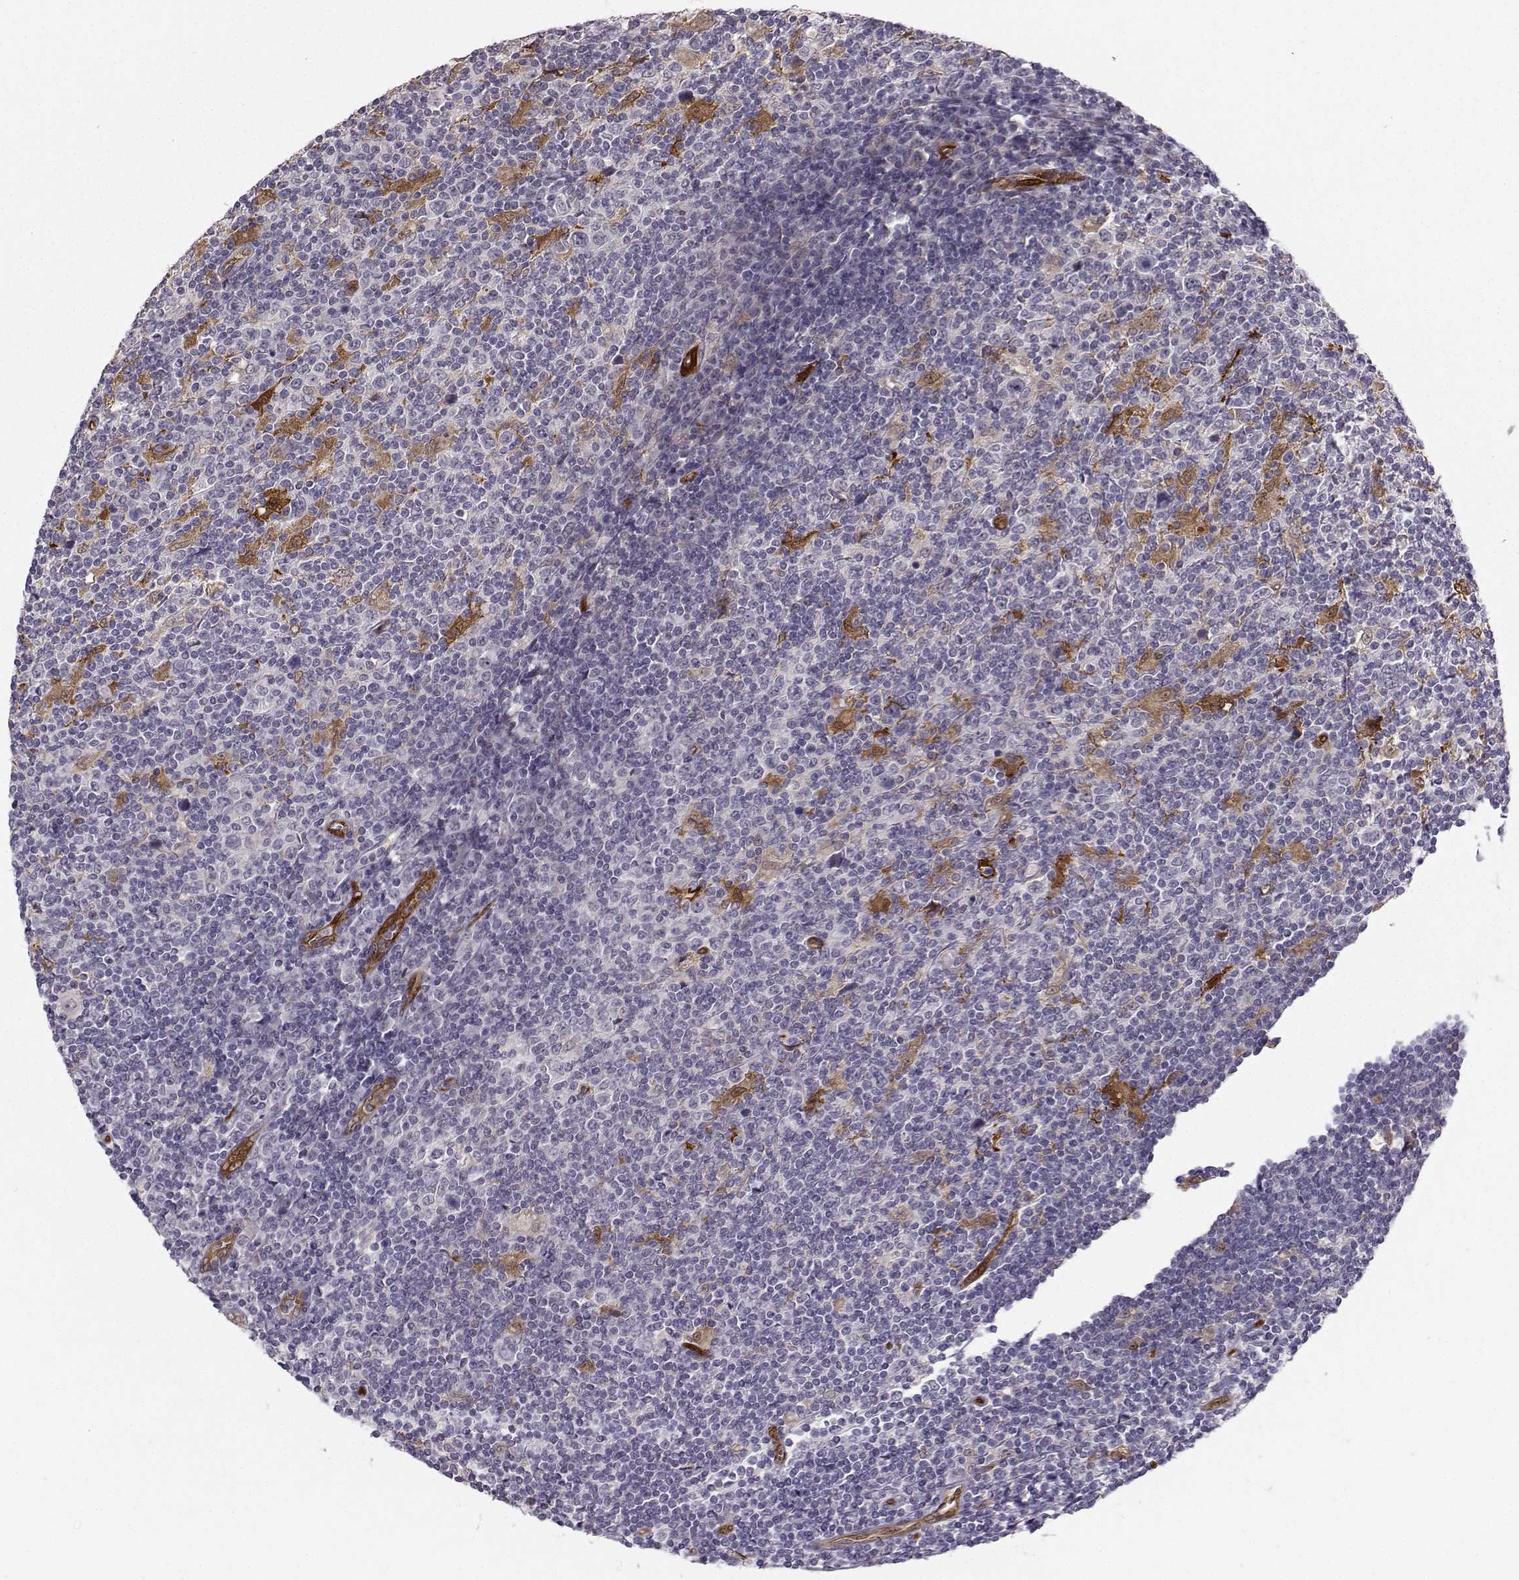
{"staining": {"intensity": "negative", "quantity": "none", "location": "none"}, "tissue": "lymphoma", "cell_type": "Tumor cells", "image_type": "cancer", "snomed": [{"axis": "morphology", "description": "Hodgkin's disease, NOS"}, {"axis": "topography", "description": "Lymph node"}], "caption": "DAB immunohistochemical staining of Hodgkin's disease demonstrates no significant expression in tumor cells.", "gene": "NQO1", "patient": {"sex": "male", "age": 40}}